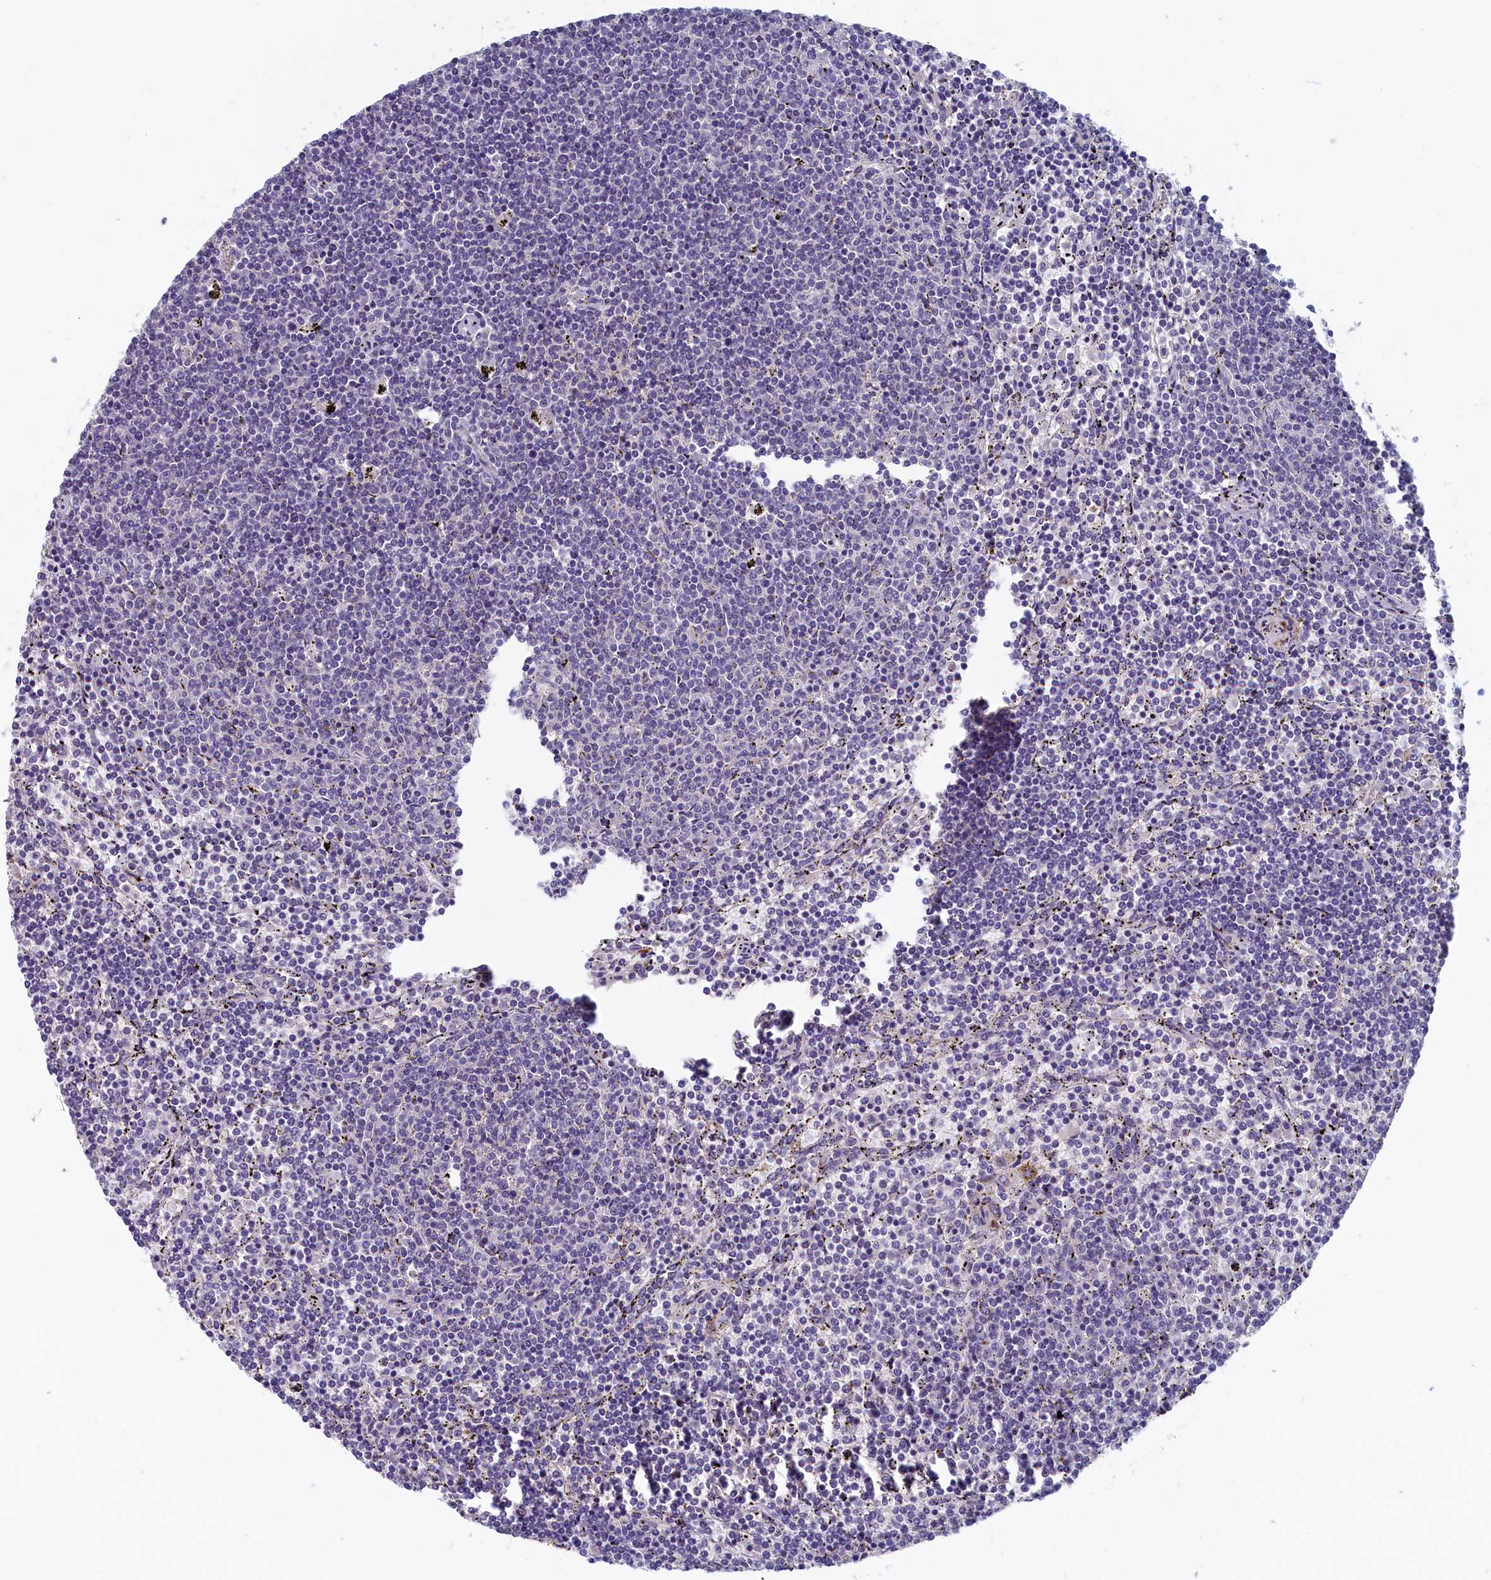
{"staining": {"intensity": "negative", "quantity": "none", "location": "none"}, "tissue": "lymphoma", "cell_type": "Tumor cells", "image_type": "cancer", "snomed": [{"axis": "morphology", "description": "Malignant lymphoma, non-Hodgkin's type, Low grade"}, {"axis": "topography", "description": "Spleen"}], "caption": "Tumor cells show no significant protein staining in lymphoma.", "gene": "NUBP2", "patient": {"sex": "female", "age": 50}}